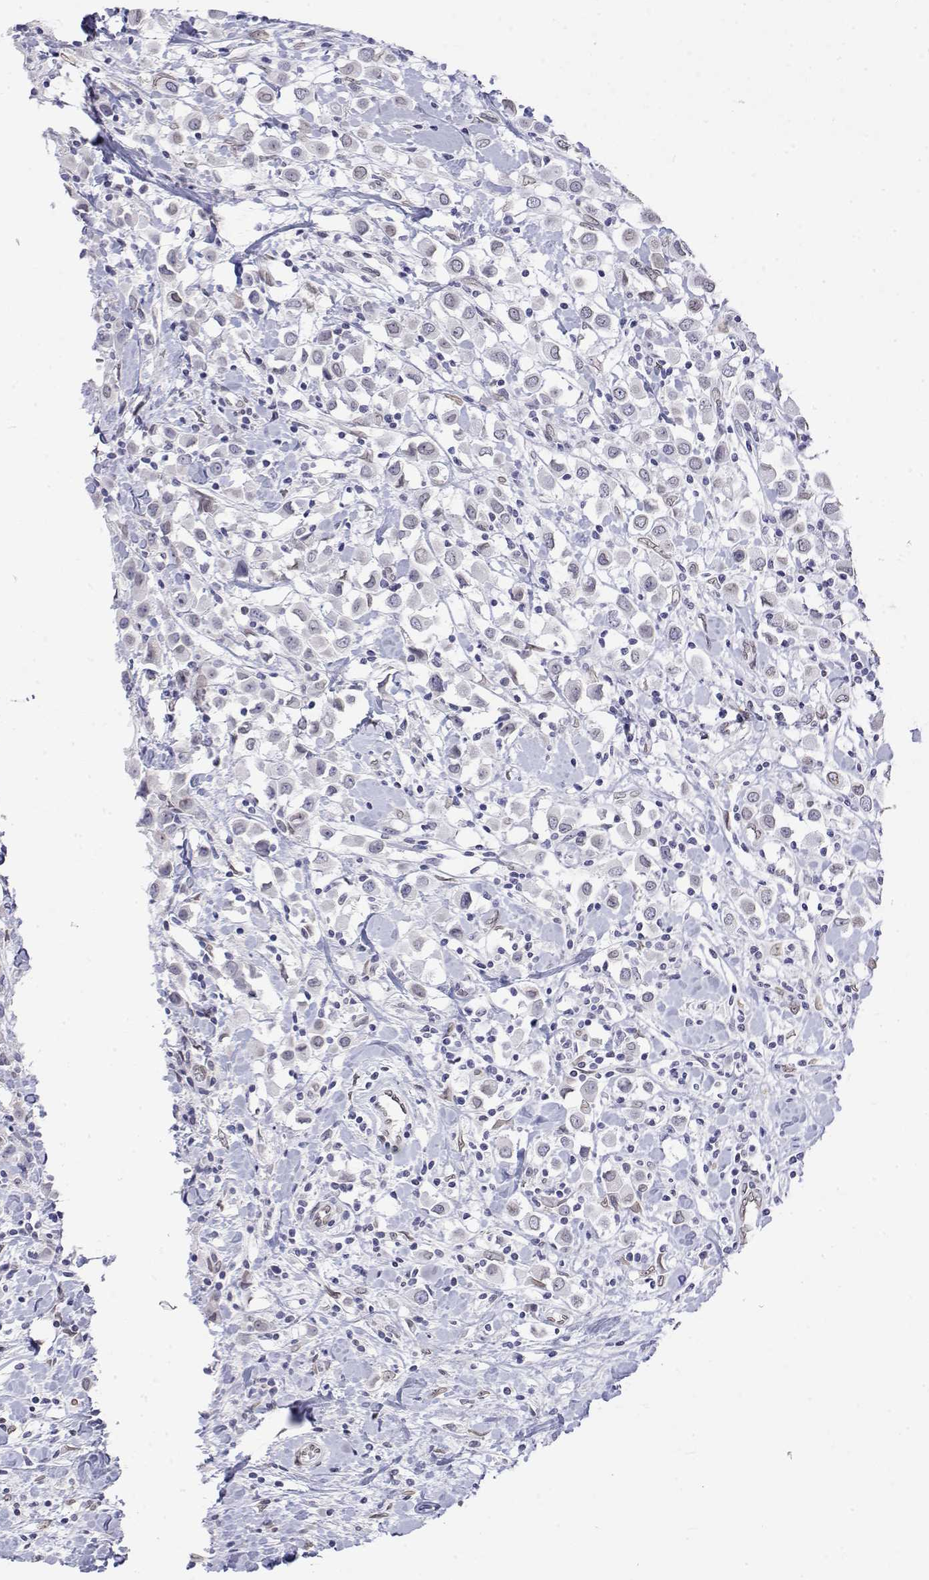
{"staining": {"intensity": "negative", "quantity": "none", "location": "none"}, "tissue": "breast cancer", "cell_type": "Tumor cells", "image_type": "cancer", "snomed": [{"axis": "morphology", "description": "Duct carcinoma"}, {"axis": "topography", "description": "Breast"}], "caption": "IHC of human intraductal carcinoma (breast) shows no staining in tumor cells. Brightfield microscopy of immunohistochemistry (IHC) stained with DAB (3,3'-diaminobenzidine) (brown) and hematoxylin (blue), captured at high magnification.", "gene": "ZNF532", "patient": {"sex": "female", "age": 61}}